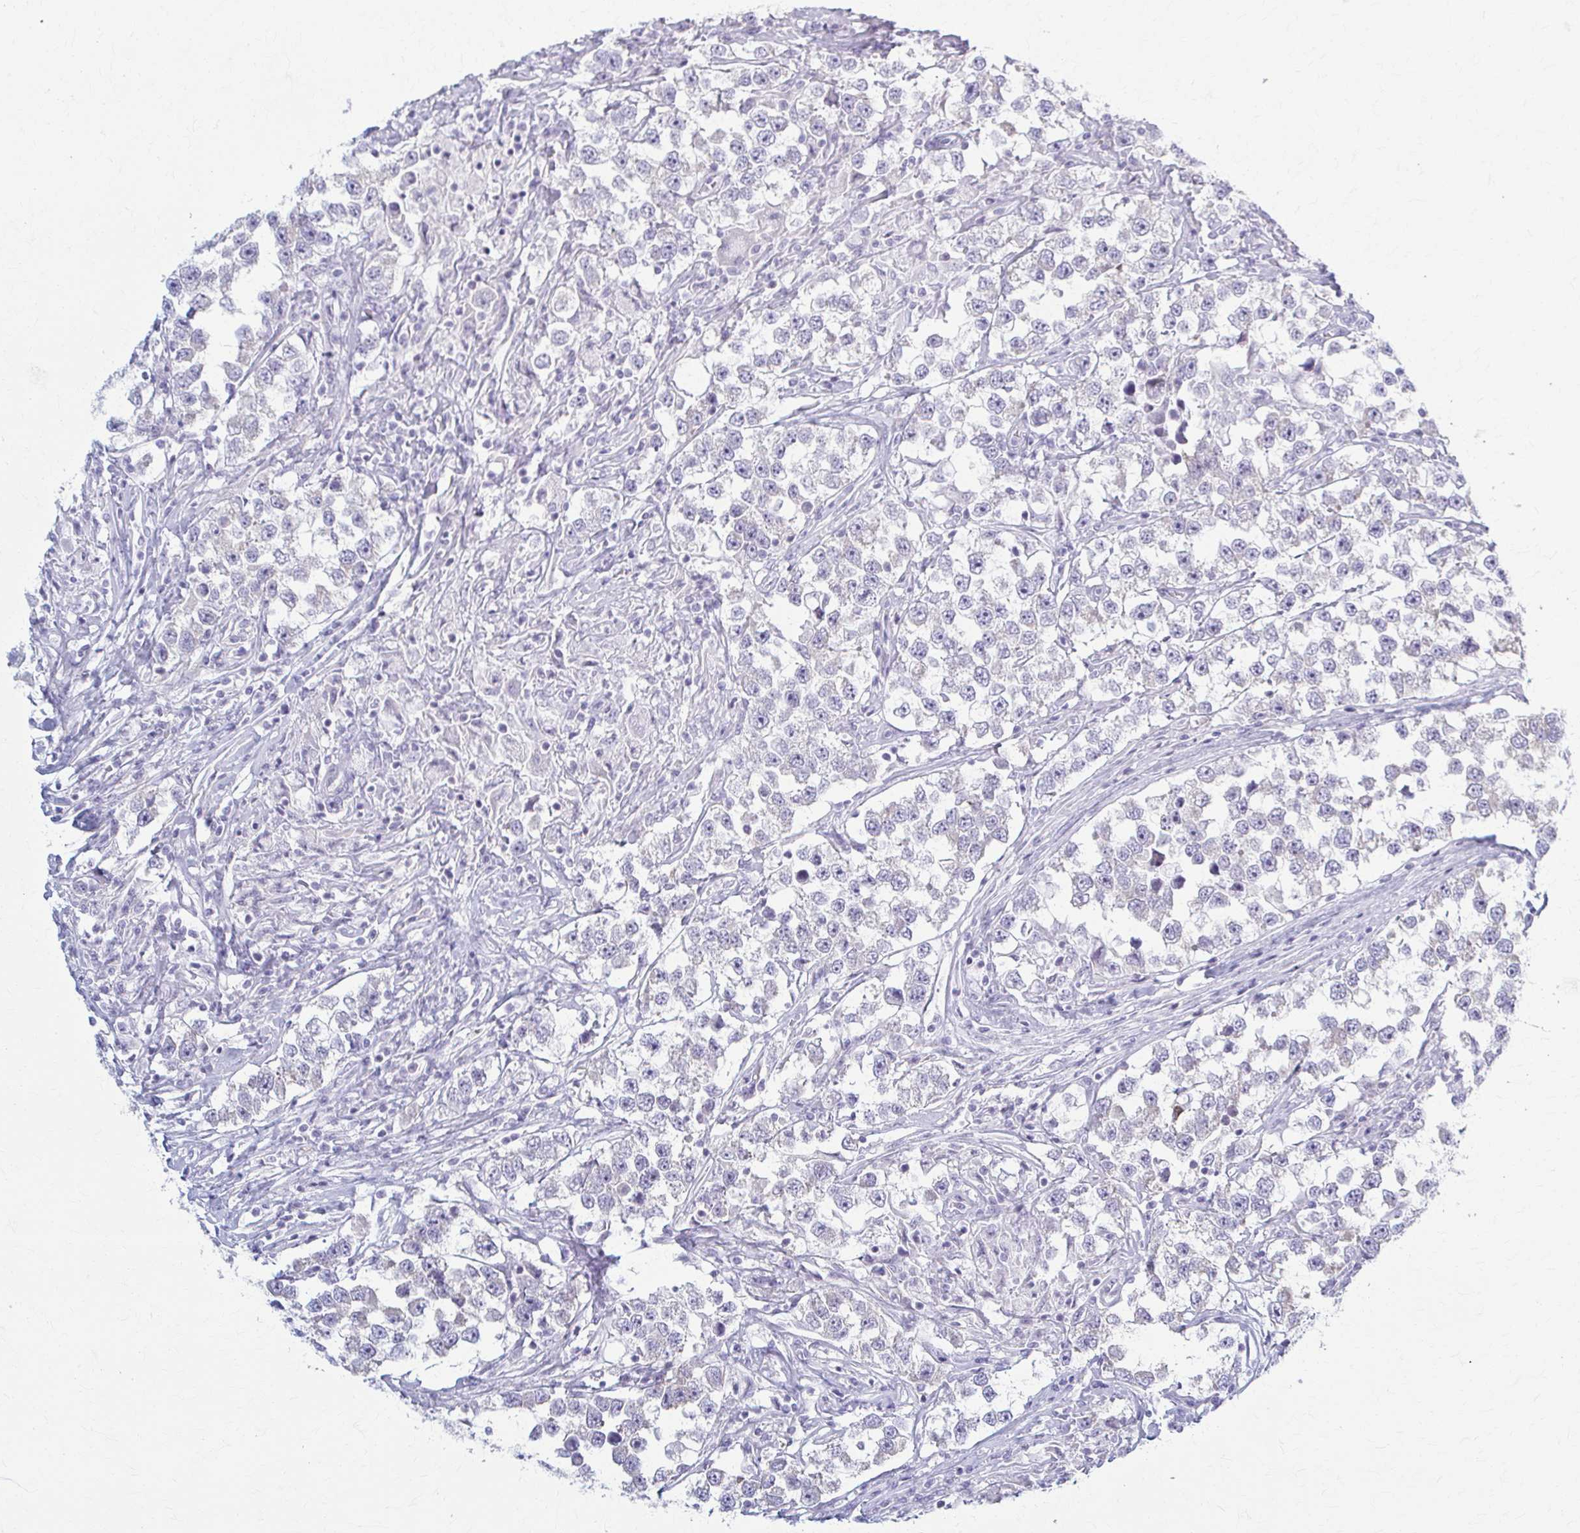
{"staining": {"intensity": "negative", "quantity": "none", "location": "none"}, "tissue": "testis cancer", "cell_type": "Tumor cells", "image_type": "cancer", "snomed": [{"axis": "morphology", "description": "Seminoma, NOS"}, {"axis": "topography", "description": "Testis"}], "caption": "Human testis cancer stained for a protein using immunohistochemistry exhibits no positivity in tumor cells.", "gene": "PRKRA", "patient": {"sex": "male", "age": 46}}